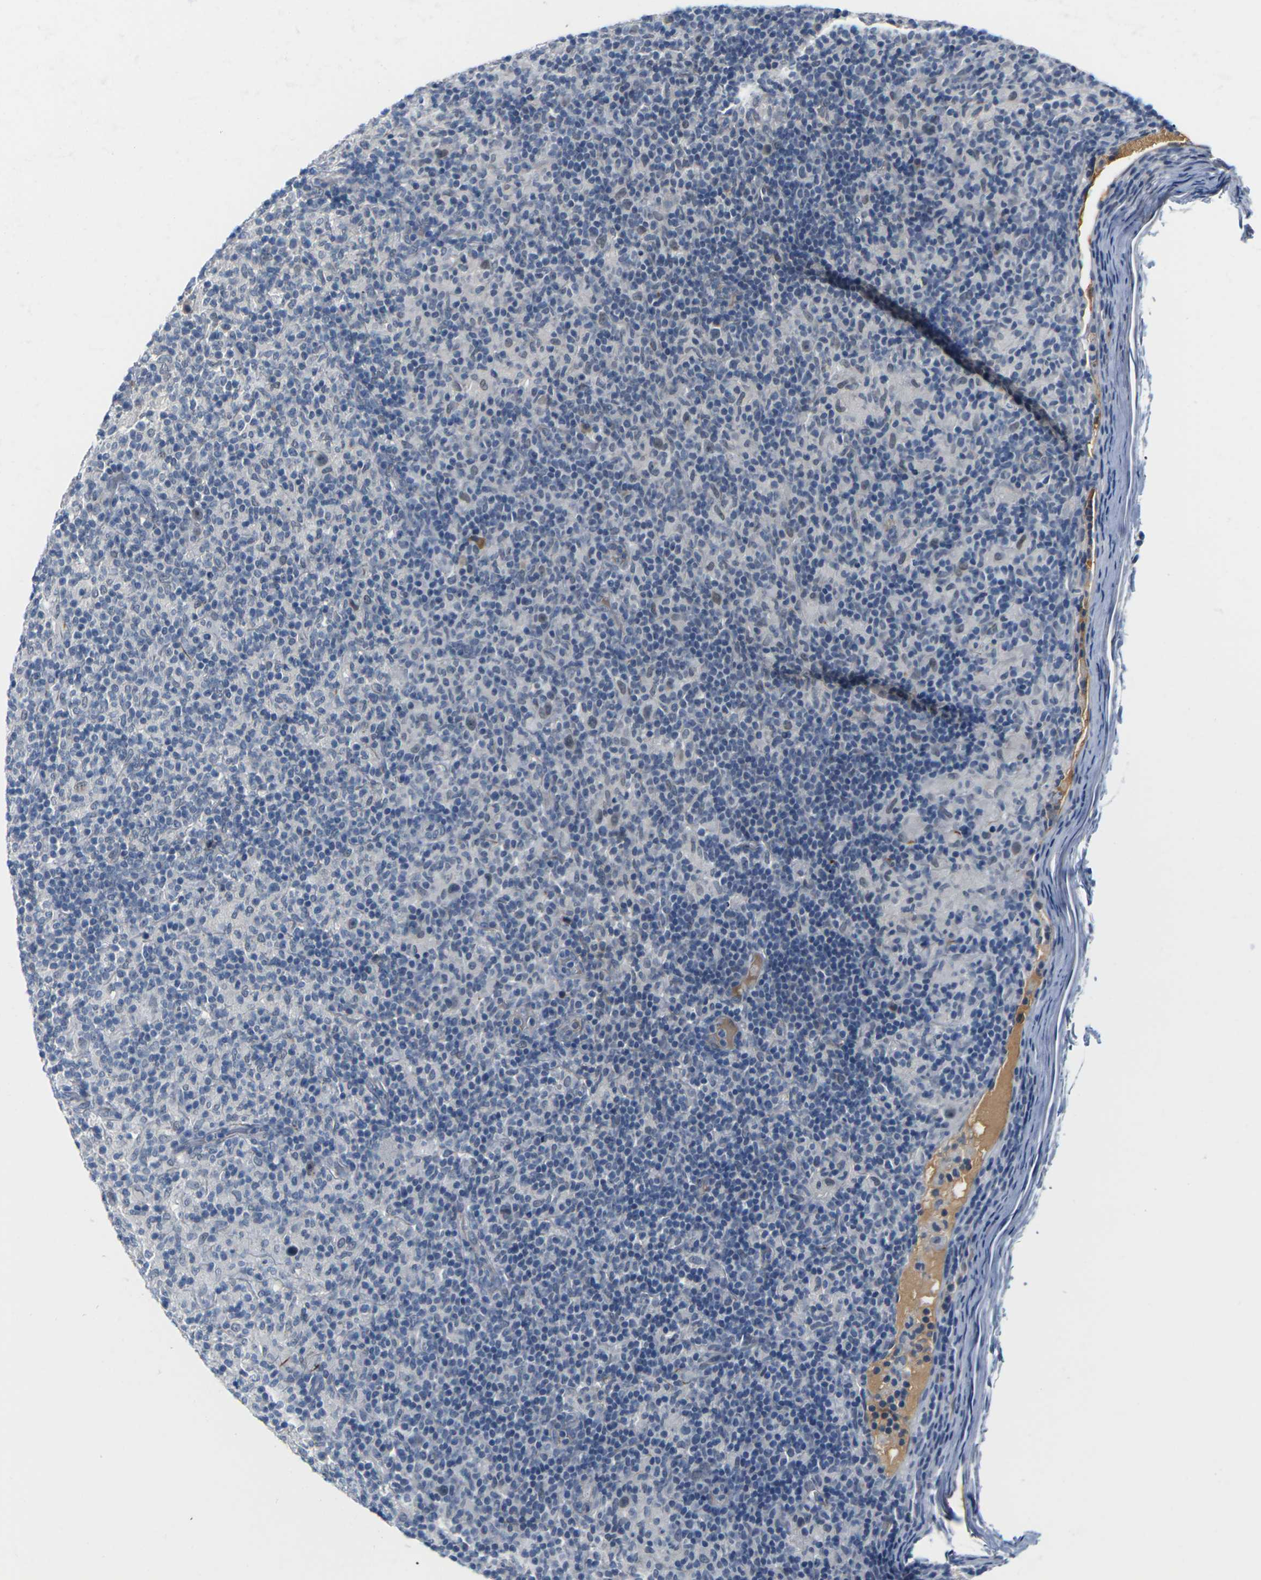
{"staining": {"intensity": "weak", "quantity": "25%-75%", "location": "nuclear"}, "tissue": "lymphoma", "cell_type": "Tumor cells", "image_type": "cancer", "snomed": [{"axis": "morphology", "description": "Hodgkin's disease, NOS"}, {"axis": "topography", "description": "Lymph node"}], "caption": "About 25%-75% of tumor cells in Hodgkin's disease reveal weak nuclear protein staining as visualized by brown immunohistochemical staining.", "gene": "PKP2", "patient": {"sex": "male", "age": 70}}